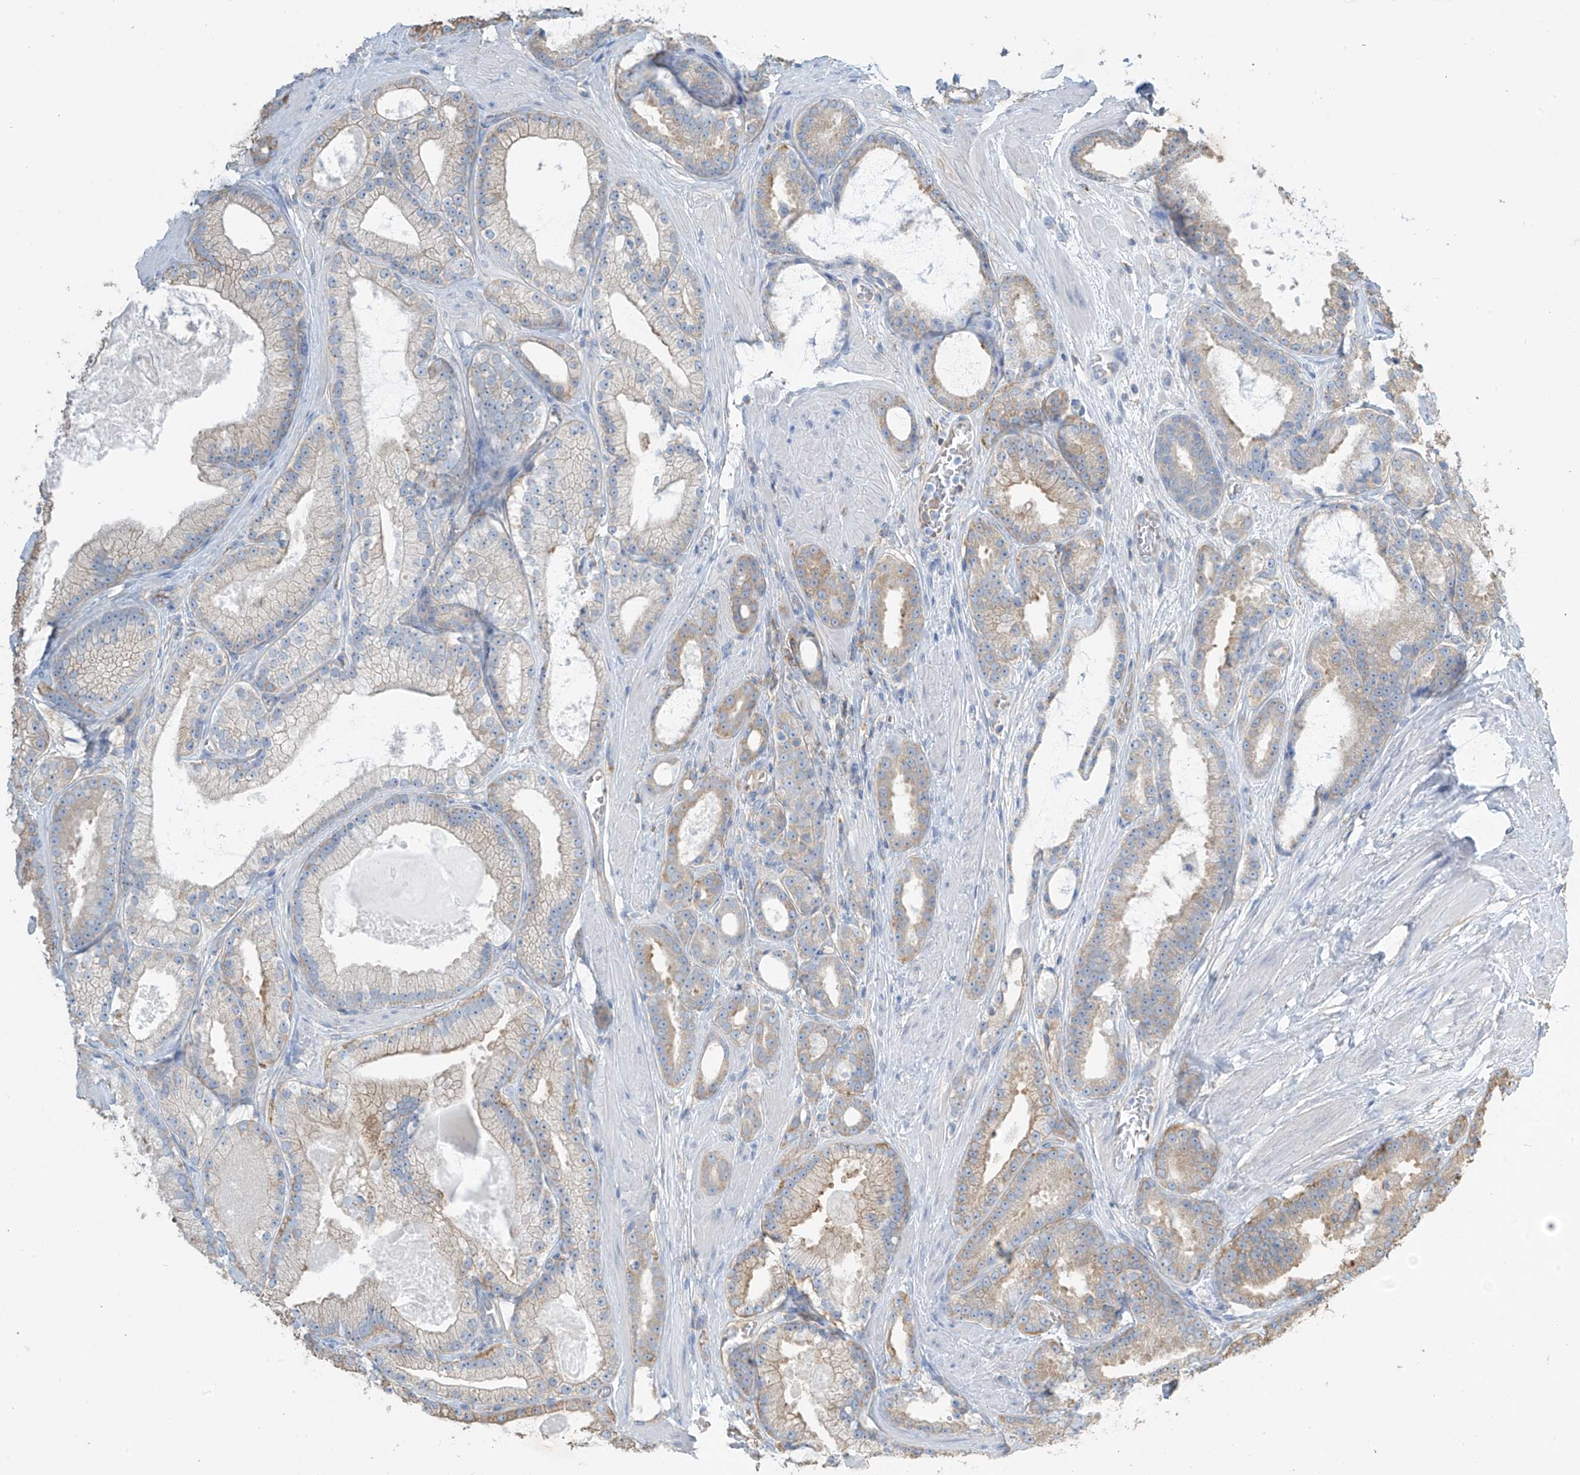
{"staining": {"intensity": "weak", "quantity": "25%-75%", "location": "cytoplasmic/membranous"}, "tissue": "prostate cancer", "cell_type": "Tumor cells", "image_type": "cancer", "snomed": [{"axis": "morphology", "description": "Adenocarcinoma, High grade"}, {"axis": "topography", "description": "Prostate"}], "caption": "Protein analysis of prostate cancer (high-grade adenocarcinoma) tissue displays weak cytoplasmic/membranous positivity in about 25%-75% of tumor cells.", "gene": "ZNF846", "patient": {"sex": "male", "age": 60}}